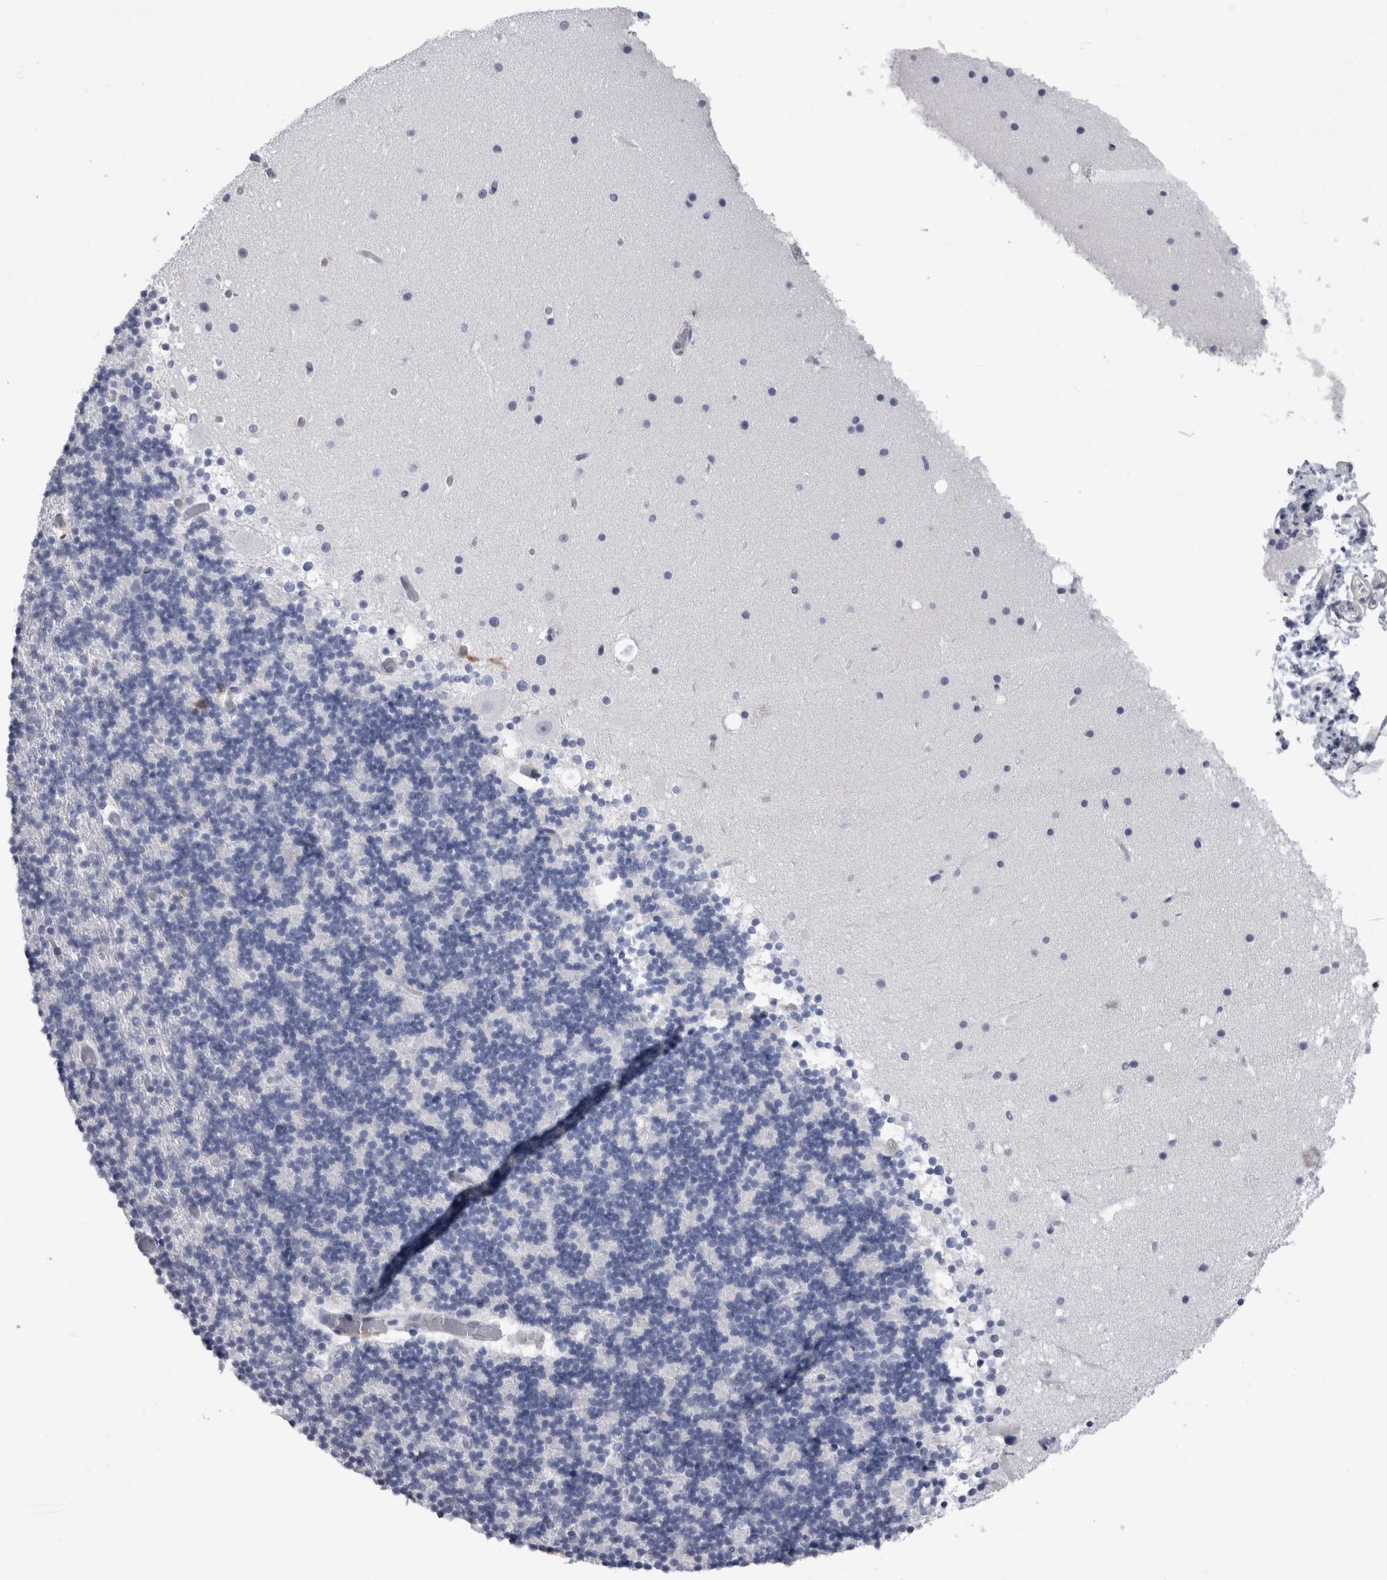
{"staining": {"intensity": "negative", "quantity": "none", "location": "none"}, "tissue": "cerebellum", "cell_type": "Cells in granular layer", "image_type": "normal", "snomed": [{"axis": "morphology", "description": "Normal tissue, NOS"}, {"axis": "topography", "description": "Cerebellum"}], "caption": "Cerebellum stained for a protein using immunohistochemistry (IHC) displays no staining cells in granular layer.", "gene": "PAX5", "patient": {"sex": "male", "age": 57}}